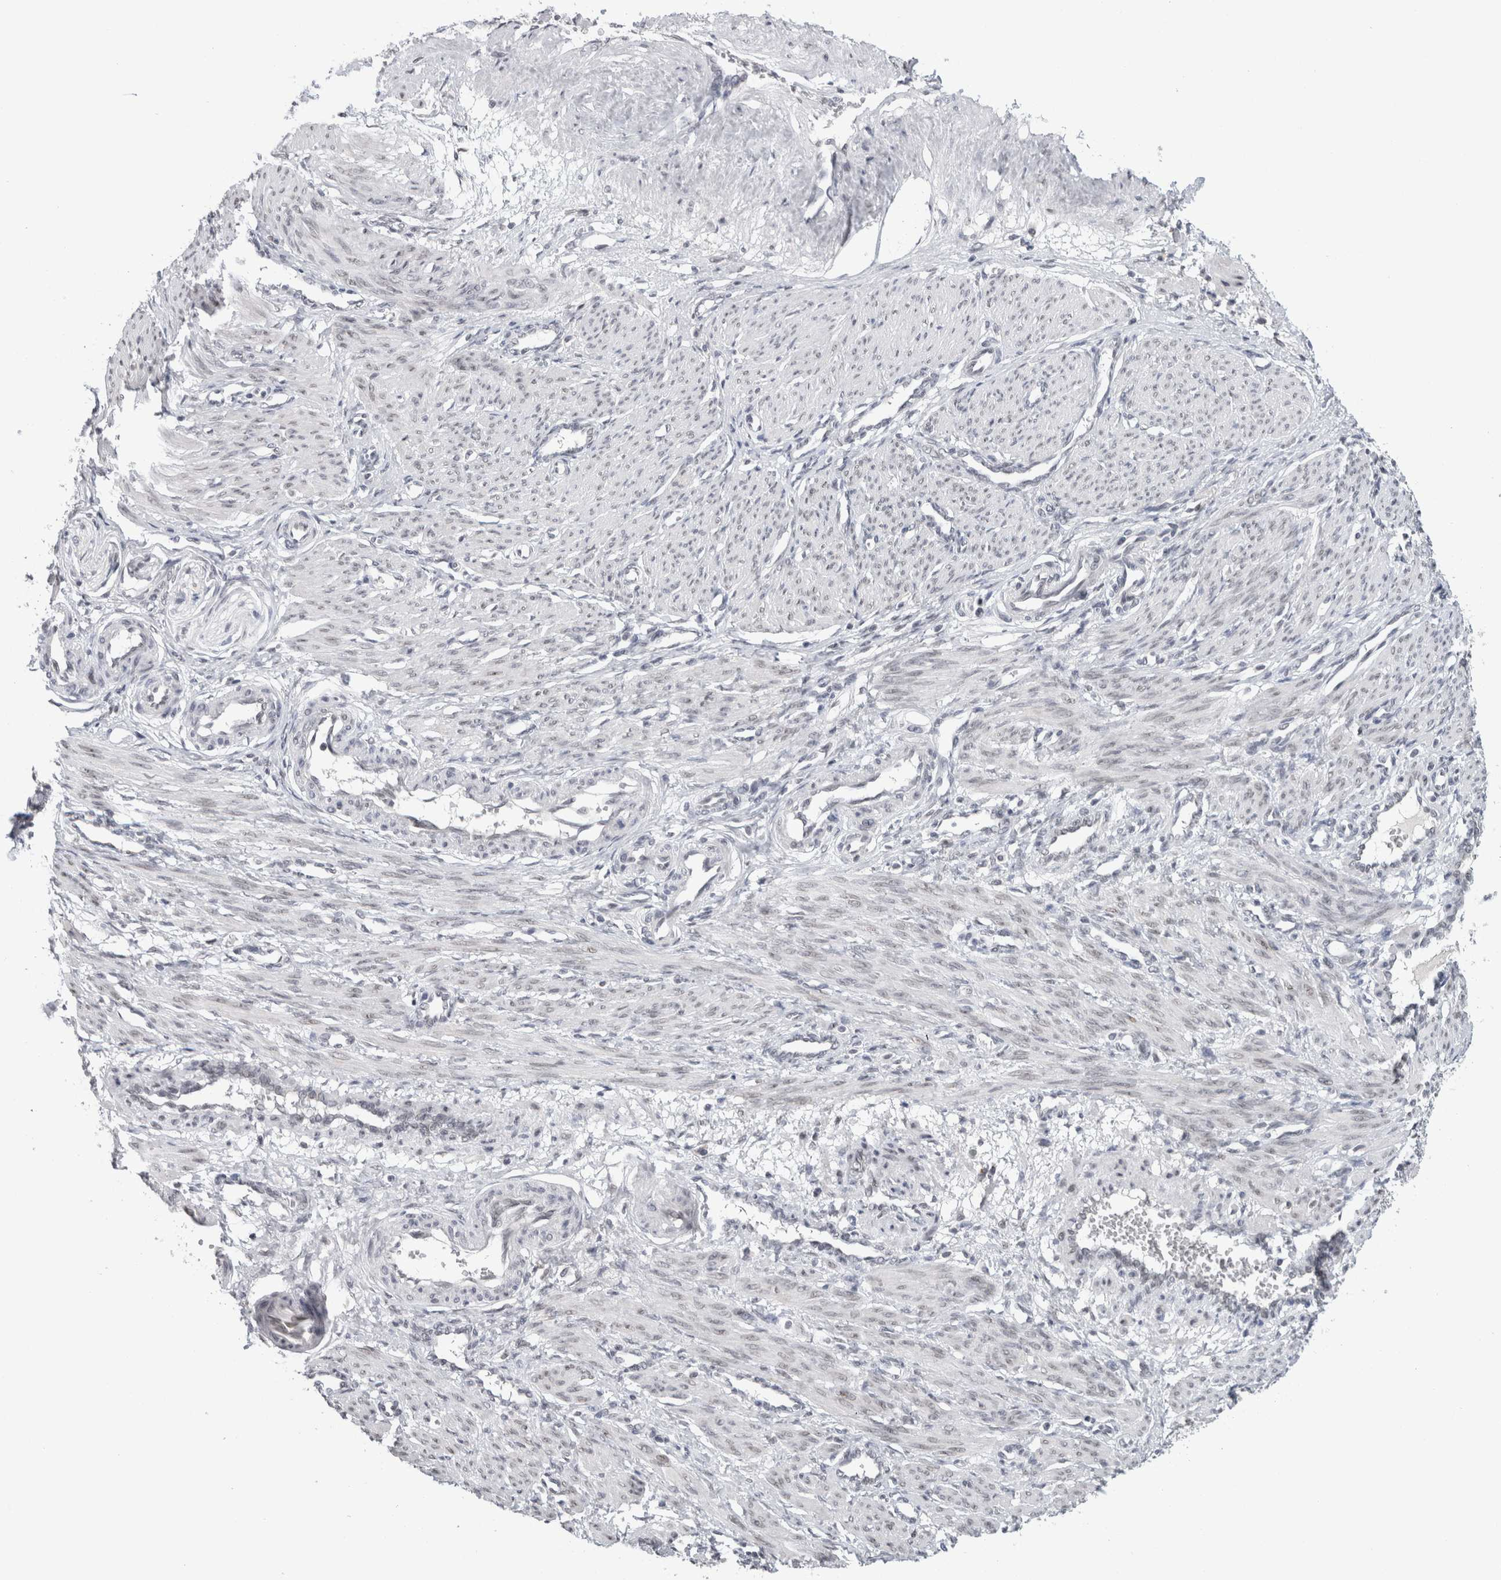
{"staining": {"intensity": "negative", "quantity": "none", "location": "none"}, "tissue": "smooth muscle", "cell_type": "Smooth muscle cells", "image_type": "normal", "snomed": [{"axis": "morphology", "description": "Normal tissue, NOS"}, {"axis": "topography", "description": "Endometrium"}], "caption": "Immunohistochemical staining of unremarkable smooth muscle demonstrates no significant staining in smooth muscle cells. (Immunohistochemistry, brightfield microscopy, high magnification).", "gene": "ZNF770", "patient": {"sex": "female", "age": 33}}